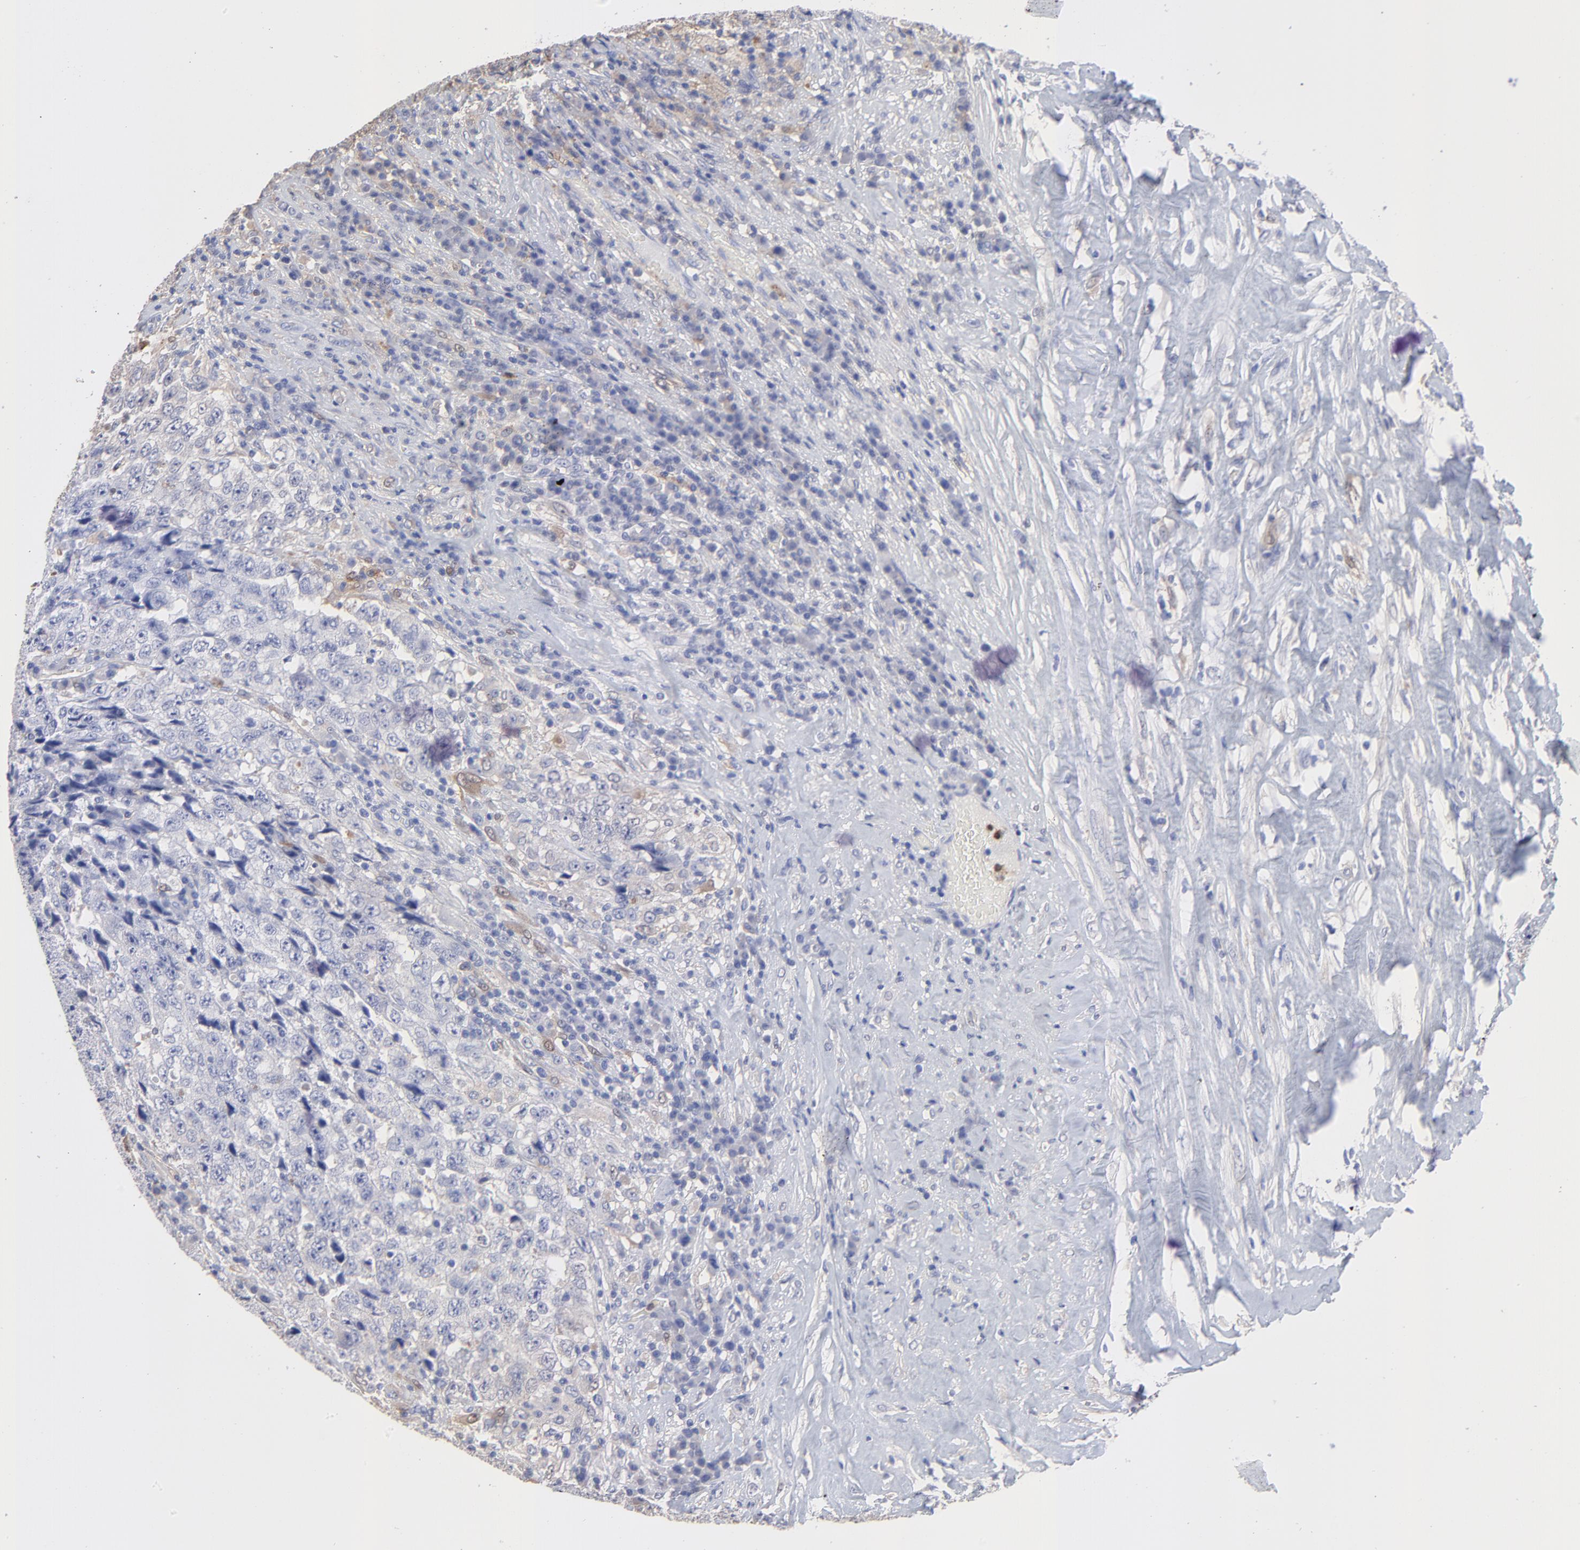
{"staining": {"intensity": "weak", "quantity": "<25%", "location": "cytoplasmic/membranous,nuclear"}, "tissue": "testis cancer", "cell_type": "Tumor cells", "image_type": "cancer", "snomed": [{"axis": "morphology", "description": "Necrosis, NOS"}, {"axis": "morphology", "description": "Carcinoma, Embryonal, NOS"}, {"axis": "topography", "description": "Testis"}], "caption": "High magnification brightfield microscopy of embryonal carcinoma (testis) stained with DAB (3,3'-diaminobenzidine) (brown) and counterstained with hematoxylin (blue): tumor cells show no significant positivity. The staining is performed using DAB brown chromogen with nuclei counter-stained in using hematoxylin.", "gene": "SMARCA1", "patient": {"sex": "male", "age": 19}}